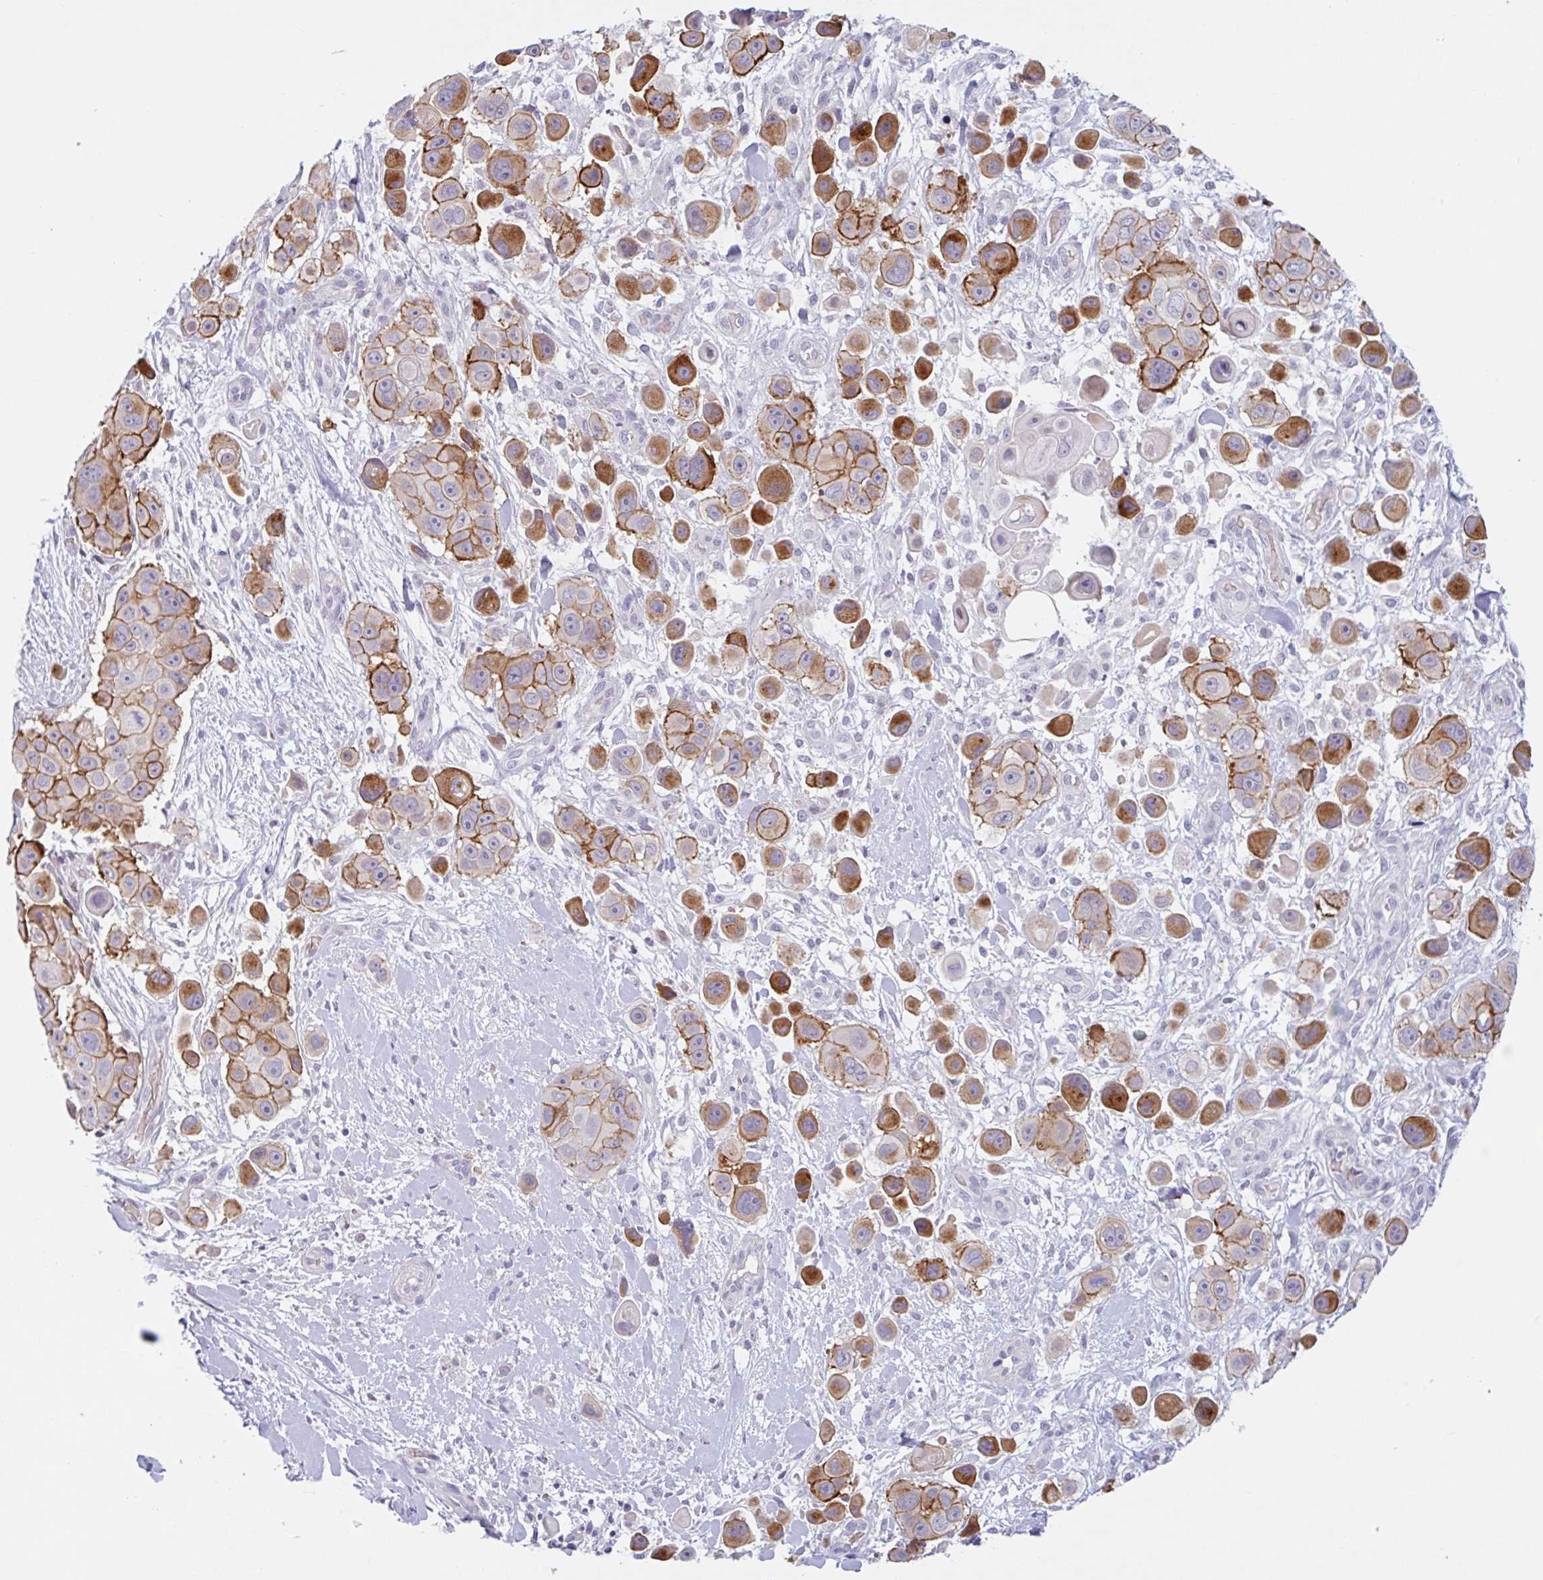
{"staining": {"intensity": "moderate", "quantity": ">75%", "location": "cytoplasmic/membranous"}, "tissue": "skin cancer", "cell_type": "Tumor cells", "image_type": "cancer", "snomed": [{"axis": "morphology", "description": "Squamous cell carcinoma, NOS"}, {"axis": "topography", "description": "Skin"}], "caption": "Protein staining shows moderate cytoplasmic/membranous positivity in approximately >75% of tumor cells in skin cancer (squamous cell carcinoma).", "gene": "RHAG", "patient": {"sex": "male", "age": 67}}